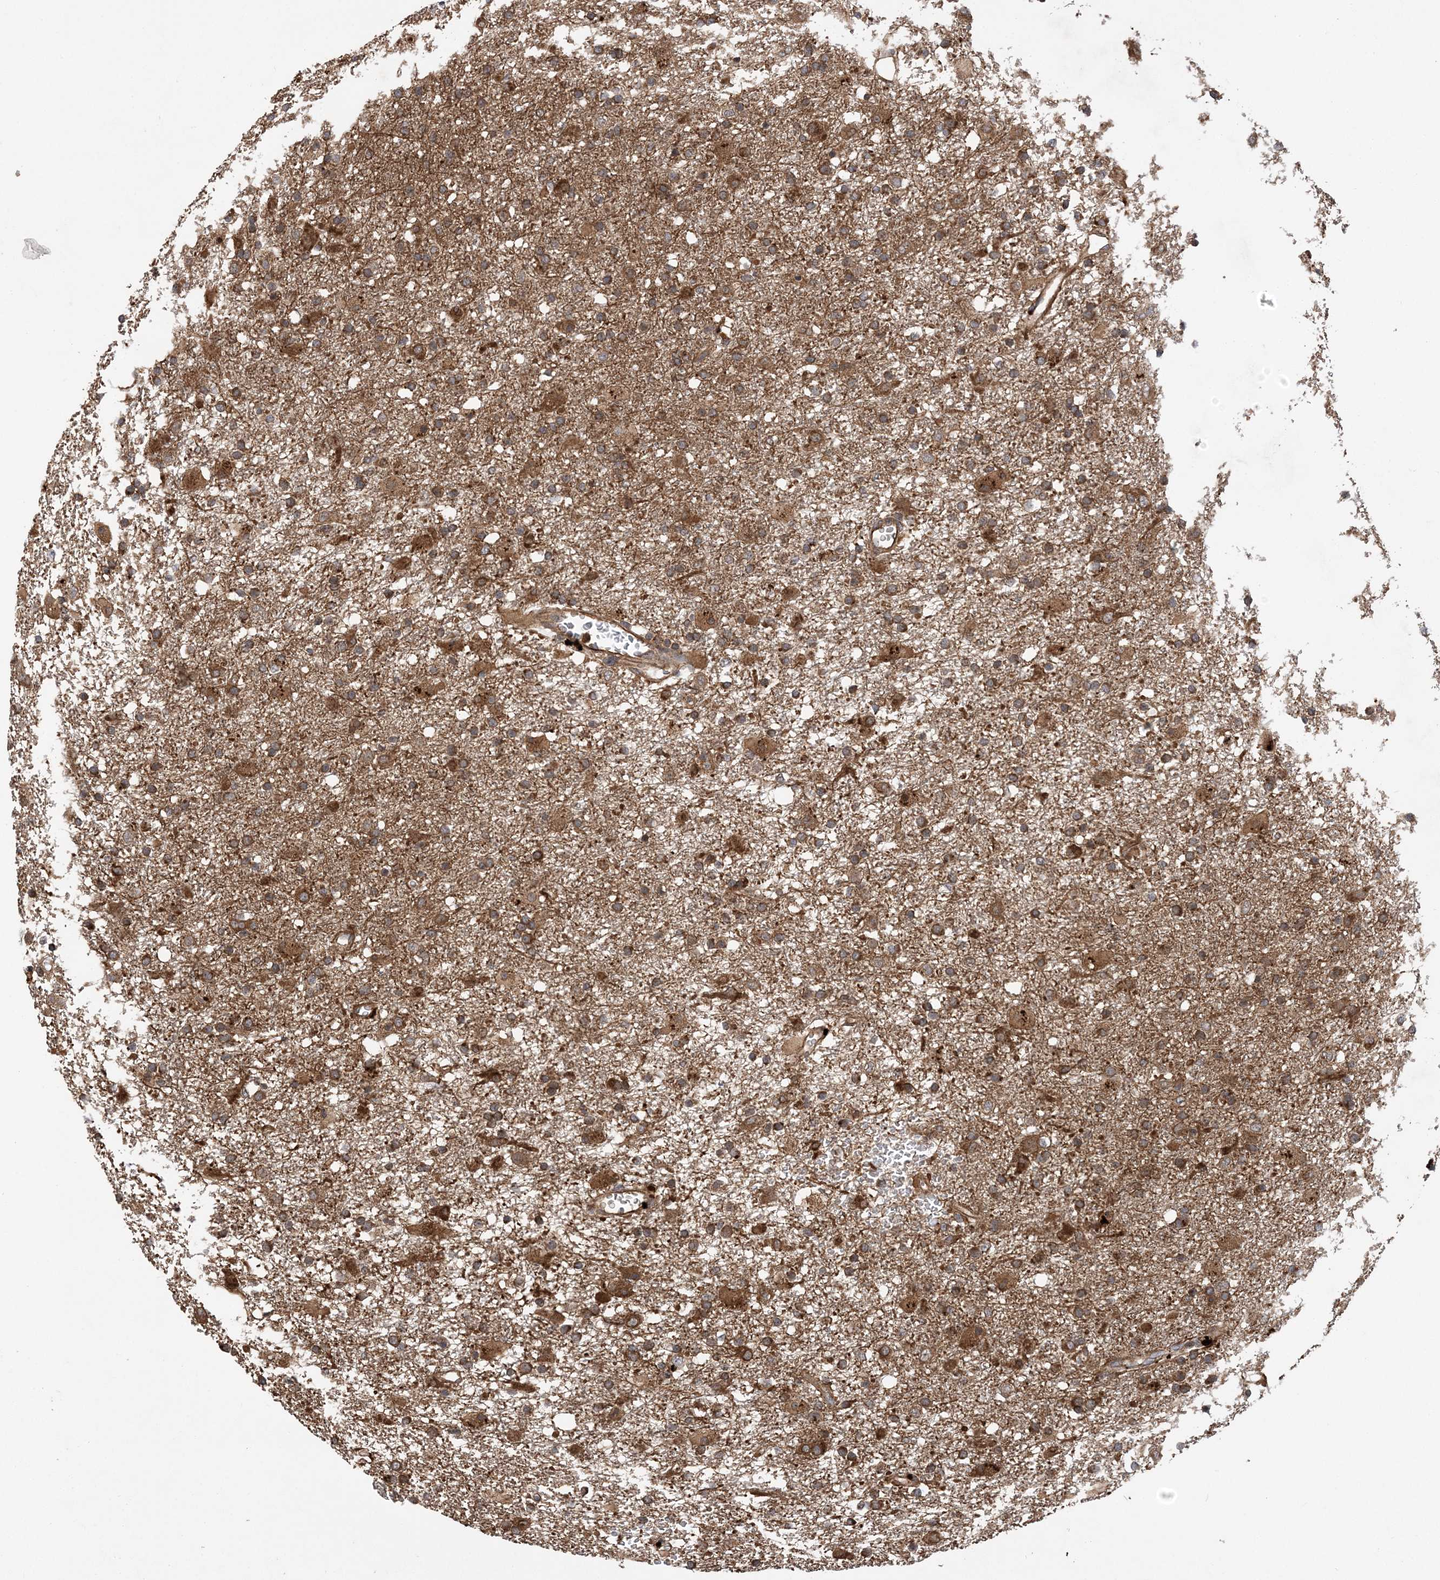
{"staining": {"intensity": "moderate", "quantity": ">75%", "location": "cytoplasmic/membranous"}, "tissue": "glioma", "cell_type": "Tumor cells", "image_type": "cancer", "snomed": [{"axis": "morphology", "description": "Glioma, malignant, Low grade"}, {"axis": "topography", "description": "Brain"}], "caption": "A brown stain shows moderate cytoplasmic/membranous staining of a protein in human glioma tumor cells. (DAB (3,3'-diaminobenzidine) IHC with brightfield microscopy, high magnification).", "gene": "ATG3", "patient": {"sex": "male", "age": 65}}